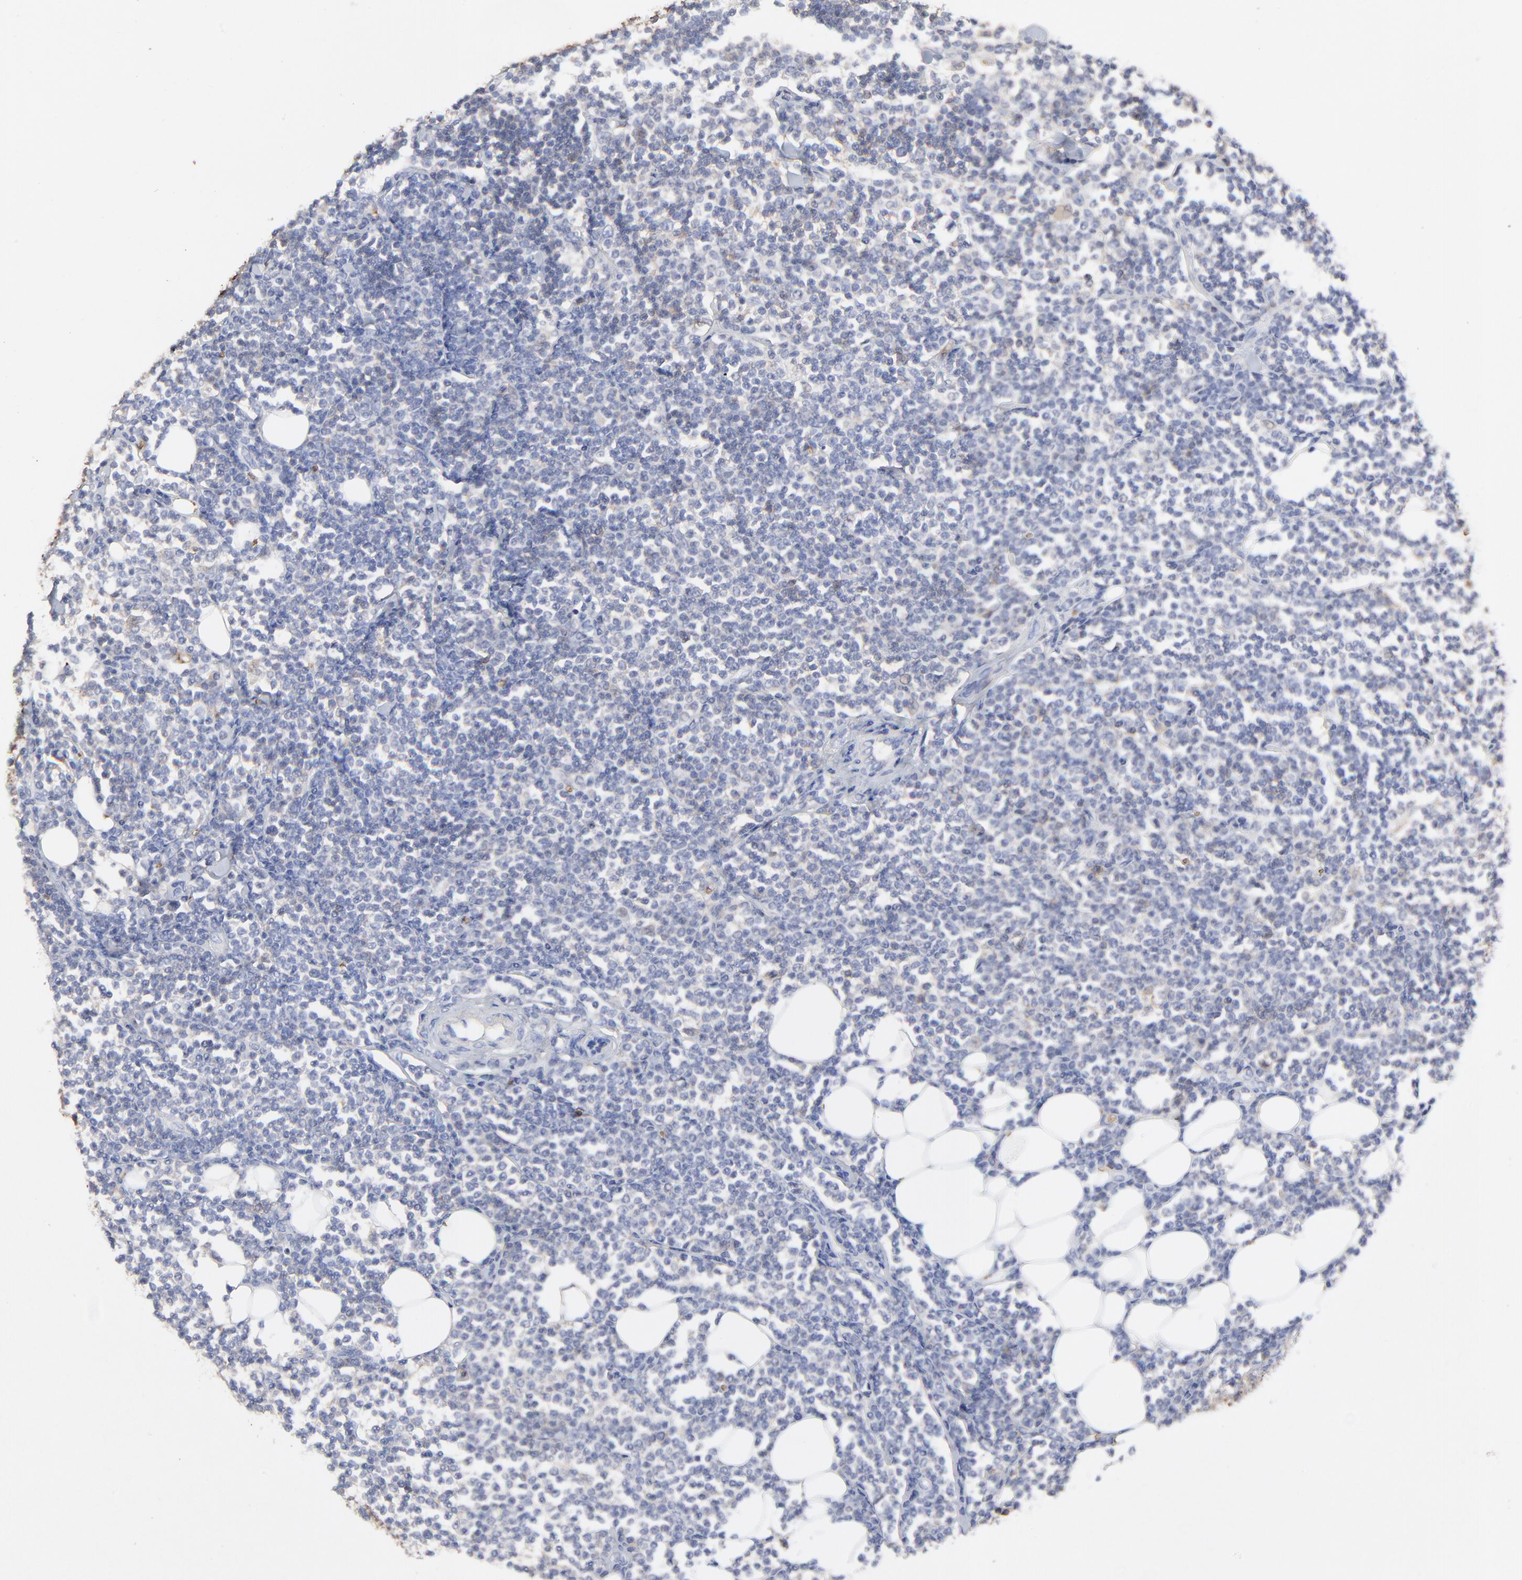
{"staining": {"intensity": "negative", "quantity": "none", "location": "none"}, "tissue": "lymphoma", "cell_type": "Tumor cells", "image_type": "cancer", "snomed": [{"axis": "morphology", "description": "Malignant lymphoma, non-Hodgkin's type, Low grade"}, {"axis": "topography", "description": "Soft tissue"}], "caption": "This is a micrograph of IHC staining of lymphoma, which shows no expression in tumor cells.", "gene": "PAG1", "patient": {"sex": "male", "age": 92}}